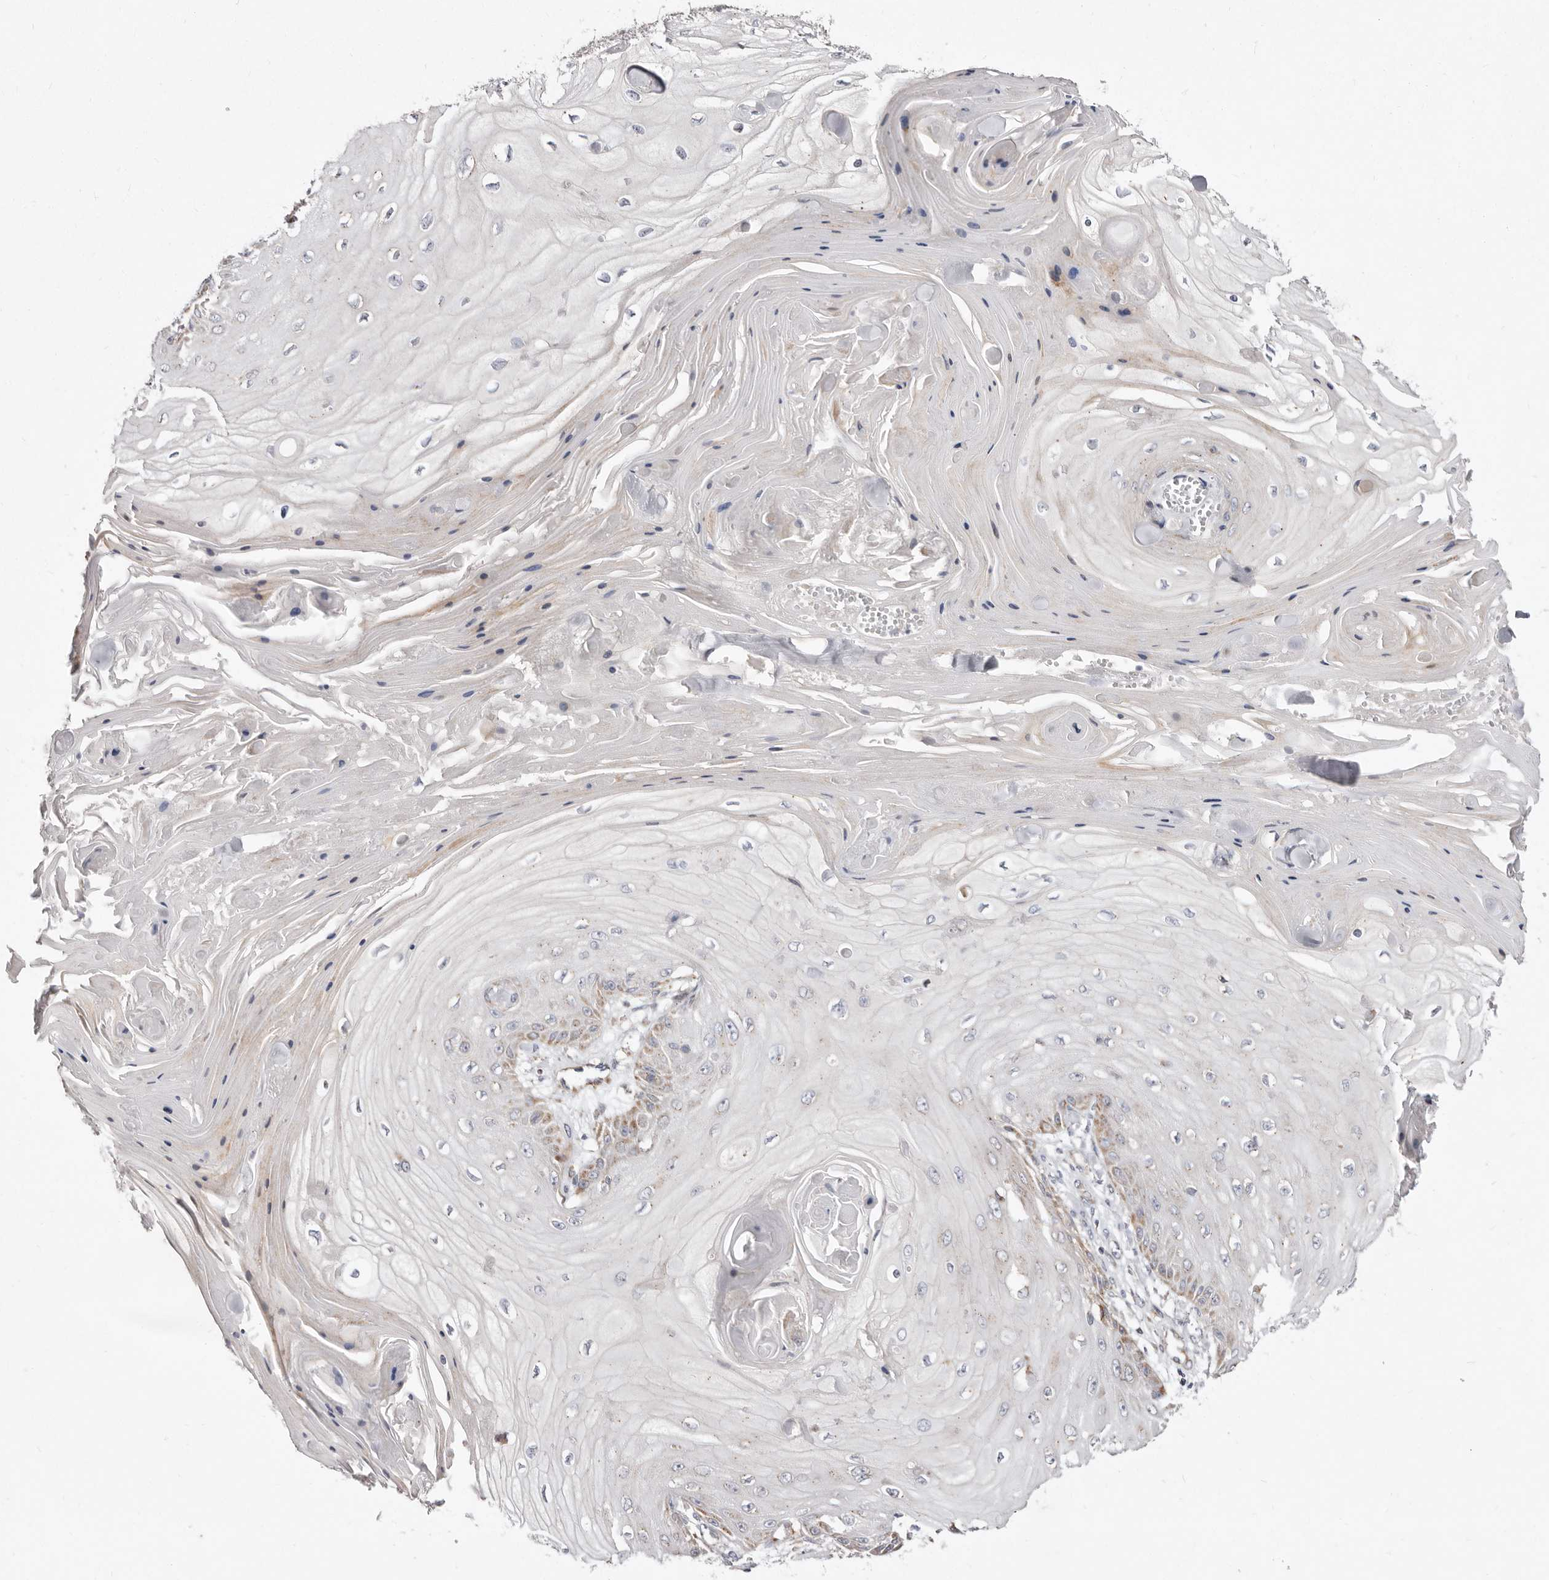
{"staining": {"intensity": "moderate", "quantity": "<25%", "location": "cytoplasmic/membranous"}, "tissue": "skin cancer", "cell_type": "Tumor cells", "image_type": "cancer", "snomed": [{"axis": "morphology", "description": "Squamous cell carcinoma, NOS"}, {"axis": "topography", "description": "Skin"}], "caption": "IHC of skin cancer demonstrates low levels of moderate cytoplasmic/membranous positivity in about <25% of tumor cells.", "gene": "TIMM17B", "patient": {"sex": "male", "age": 74}}